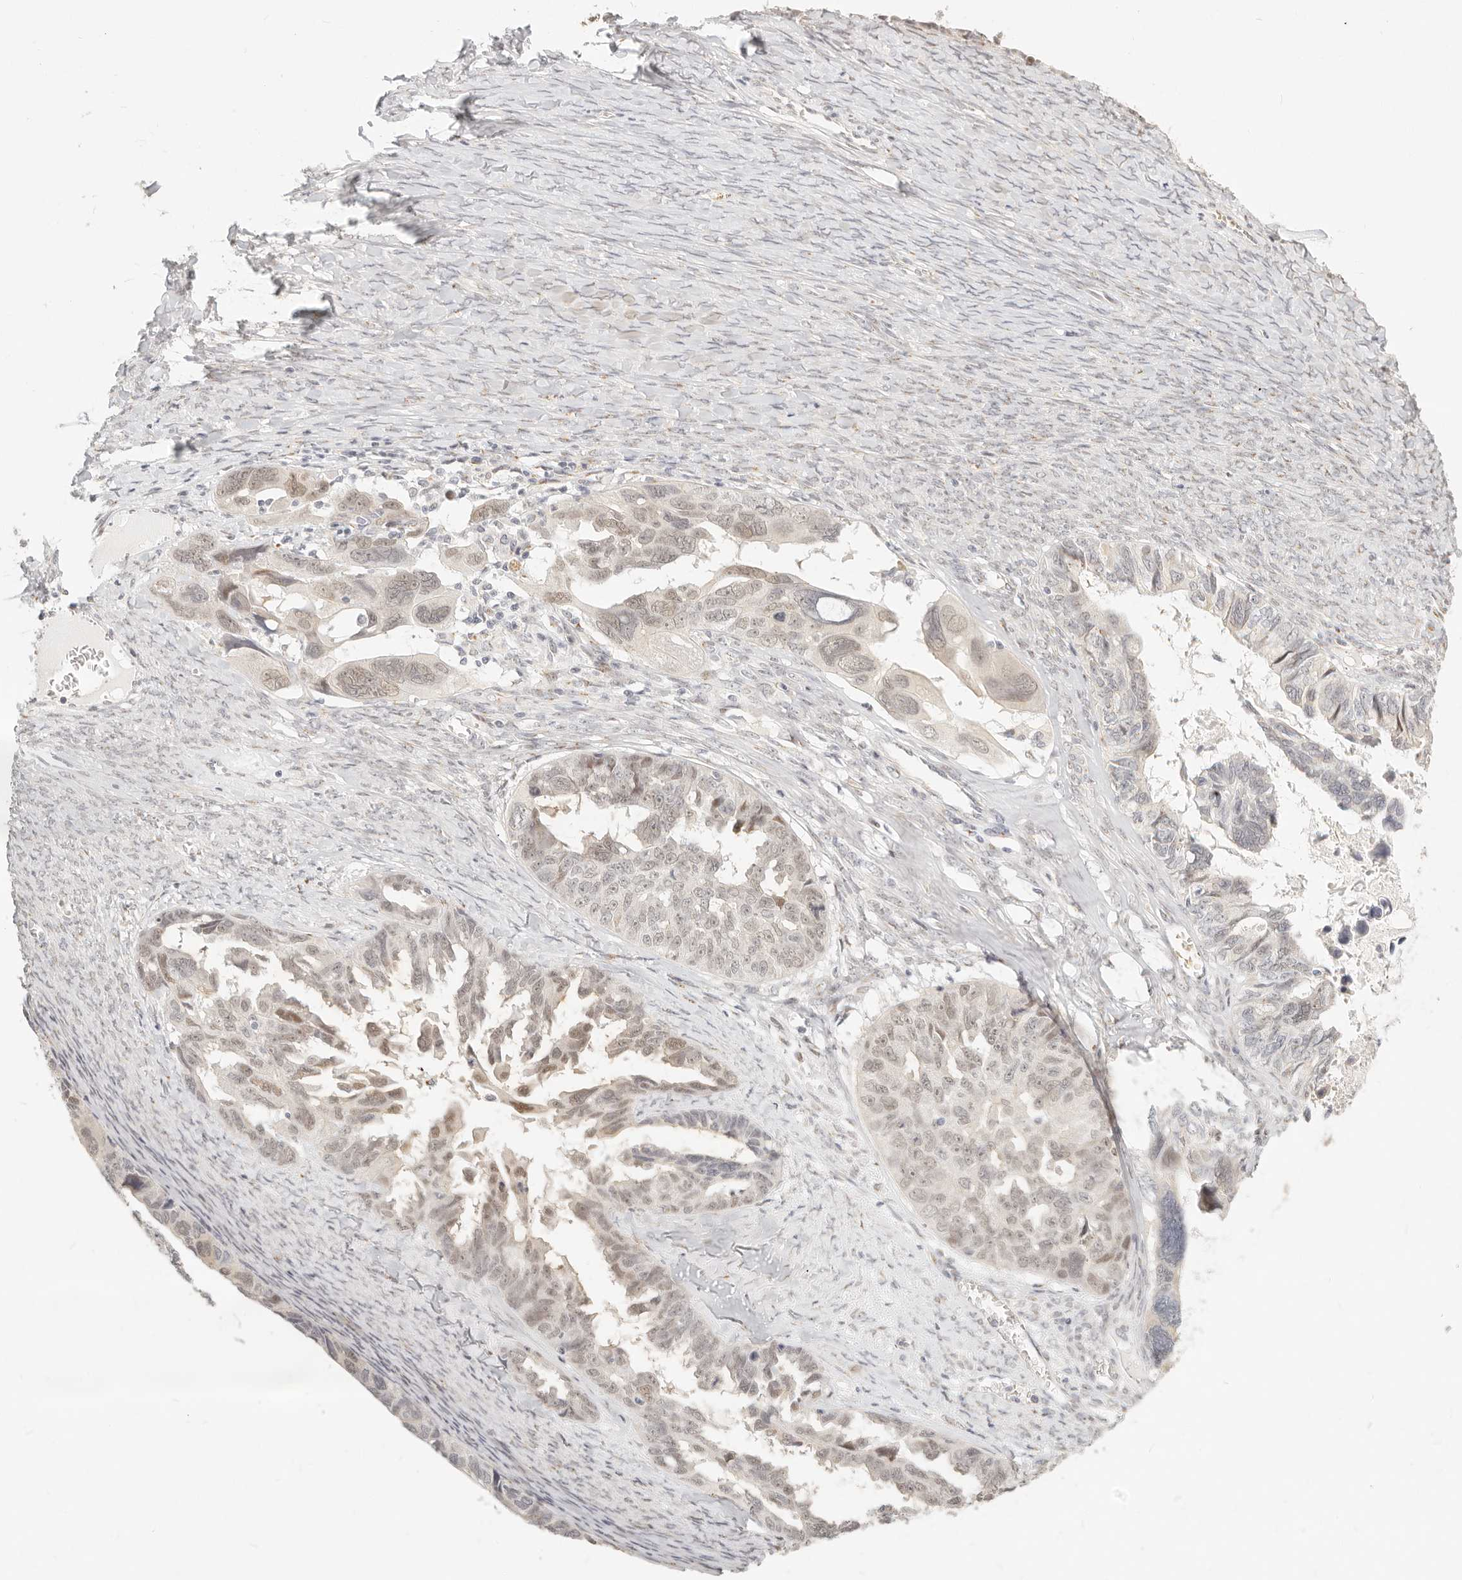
{"staining": {"intensity": "weak", "quantity": "25%-75%", "location": "nuclear"}, "tissue": "ovarian cancer", "cell_type": "Tumor cells", "image_type": "cancer", "snomed": [{"axis": "morphology", "description": "Cystadenocarcinoma, serous, NOS"}, {"axis": "topography", "description": "Ovary"}], "caption": "Protein expression analysis of serous cystadenocarcinoma (ovarian) demonstrates weak nuclear positivity in about 25%-75% of tumor cells.", "gene": "FAM20B", "patient": {"sex": "female", "age": 79}}